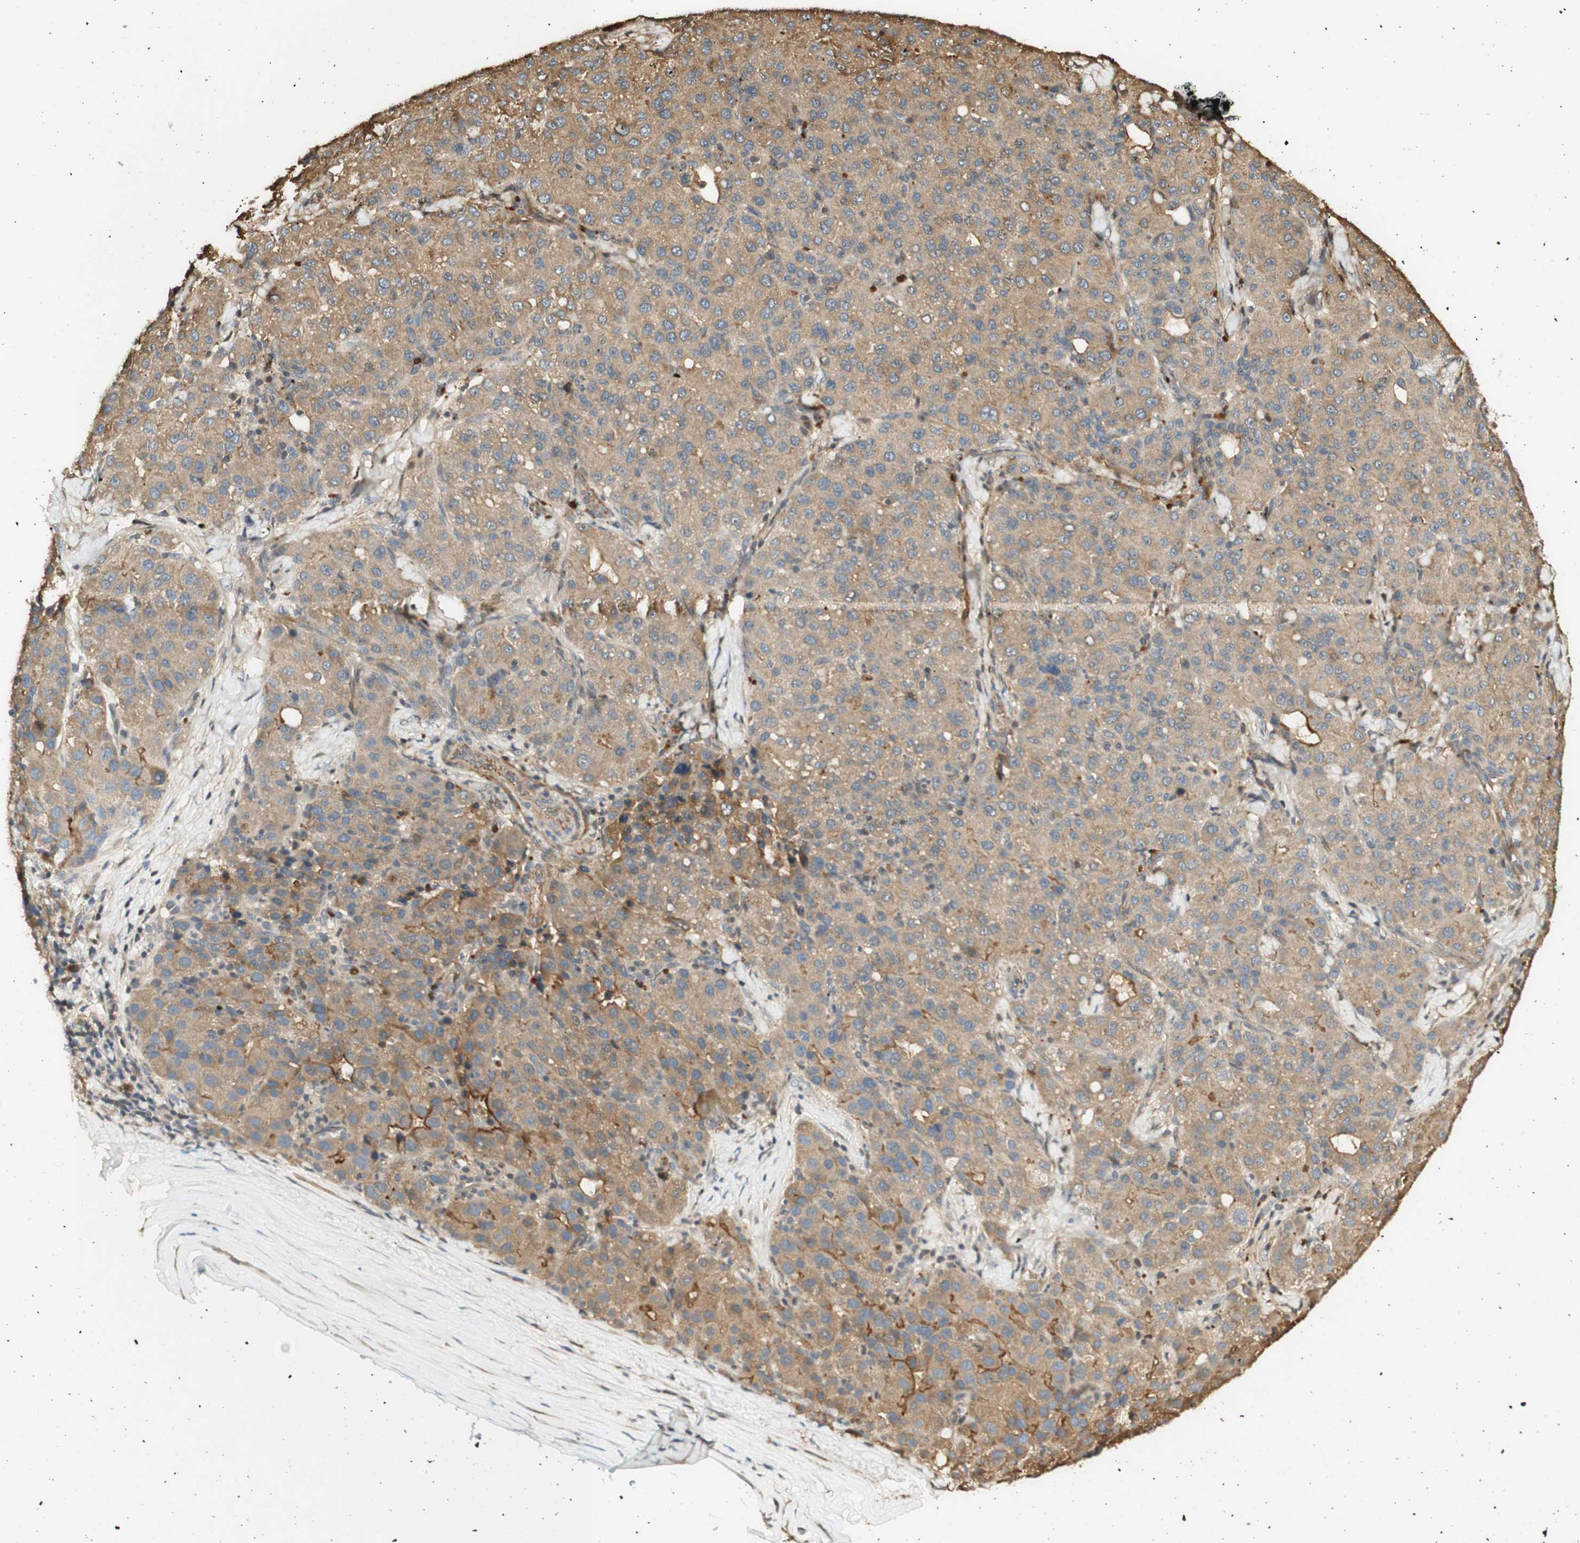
{"staining": {"intensity": "moderate", "quantity": ">75%", "location": "cytoplasmic/membranous"}, "tissue": "liver cancer", "cell_type": "Tumor cells", "image_type": "cancer", "snomed": [{"axis": "morphology", "description": "Carcinoma, Hepatocellular, NOS"}, {"axis": "topography", "description": "Liver"}], "caption": "The photomicrograph shows a brown stain indicating the presence of a protein in the cytoplasmic/membranous of tumor cells in hepatocellular carcinoma (liver).", "gene": "AGER", "patient": {"sex": "male", "age": 65}}